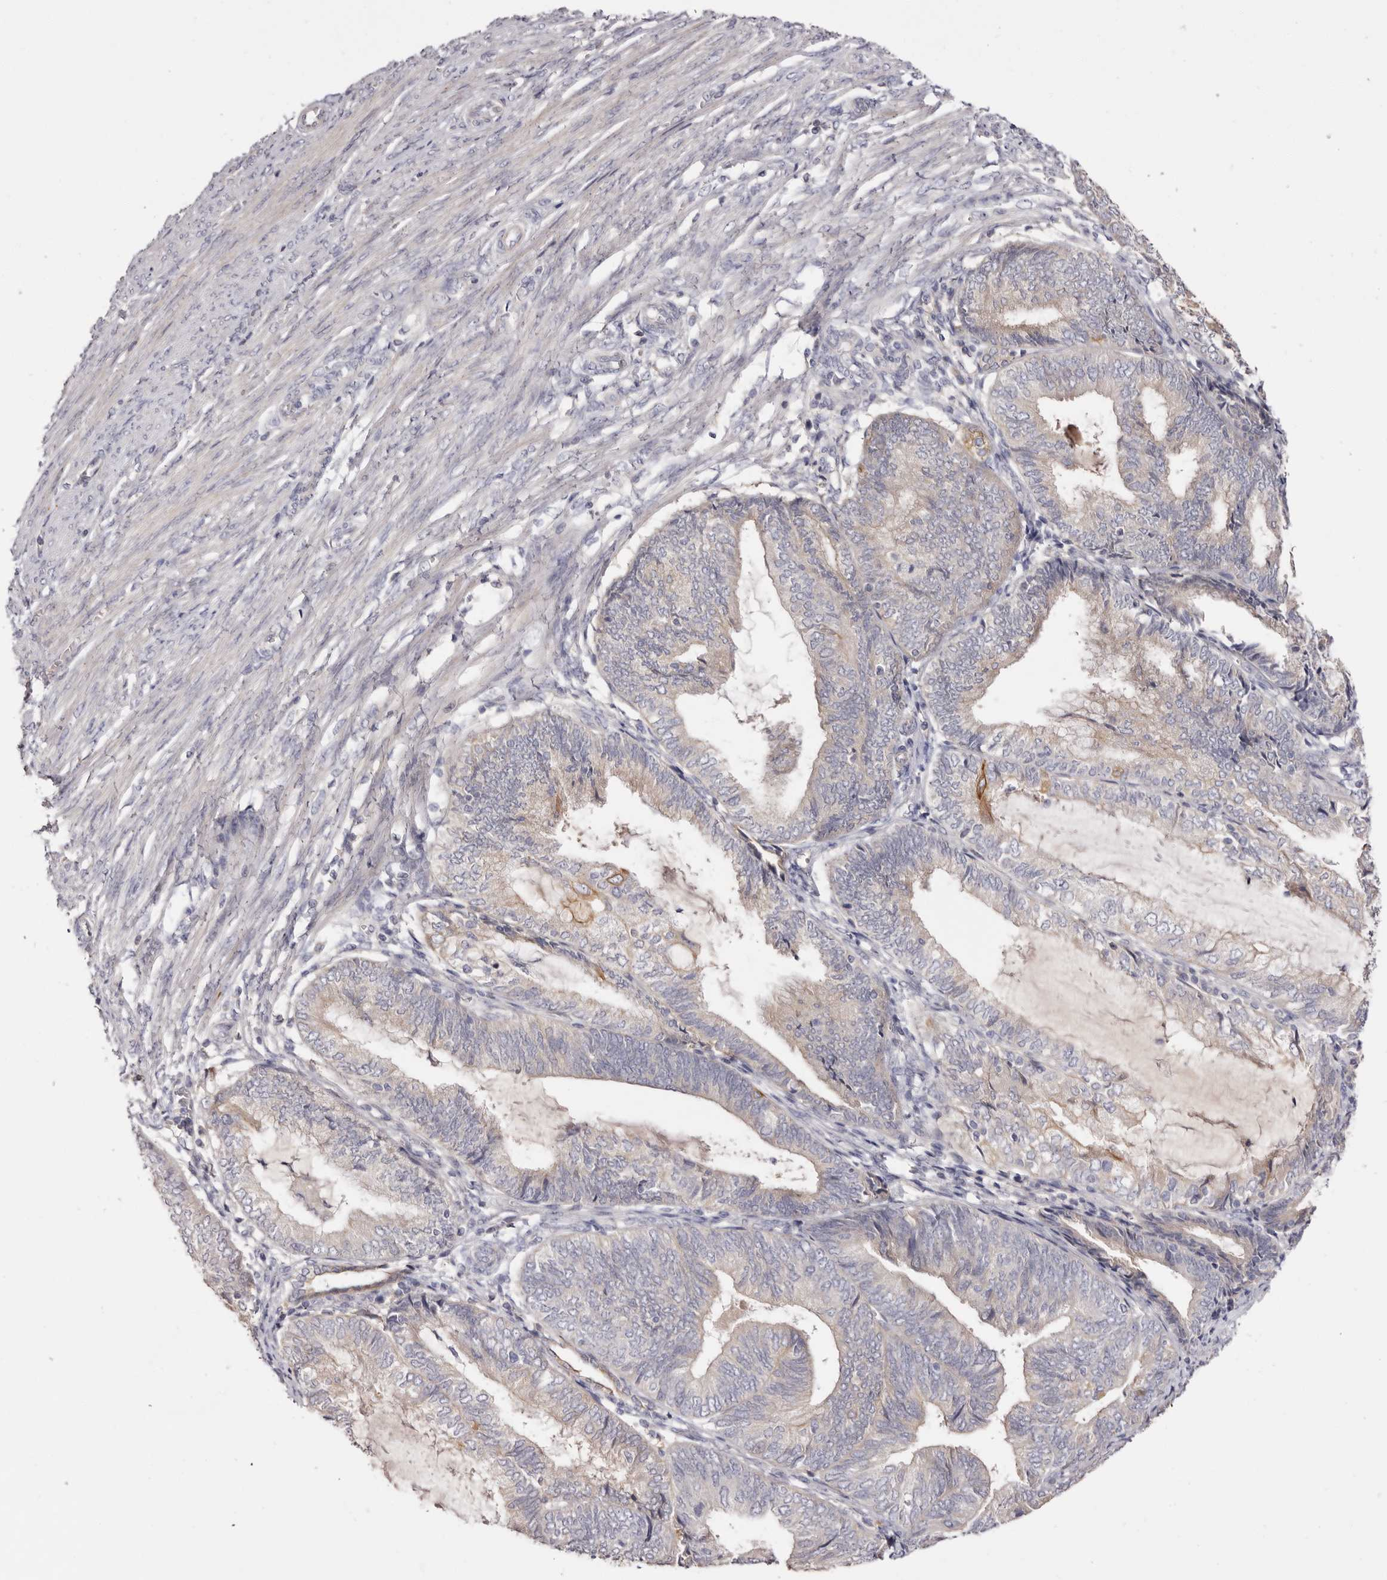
{"staining": {"intensity": "moderate", "quantity": "<25%", "location": "cytoplasmic/membranous"}, "tissue": "endometrial cancer", "cell_type": "Tumor cells", "image_type": "cancer", "snomed": [{"axis": "morphology", "description": "Adenocarcinoma, NOS"}, {"axis": "topography", "description": "Endometrium"}], "caption": "Moderate cytoplasmic/membranous positivity for a protein is present in about <25% of tumor cells of endometrial adenocarcinoma using immunohistochemistry (IHC).", "gene": "STK16", "patient": {"sex": "female", "age": 81}}